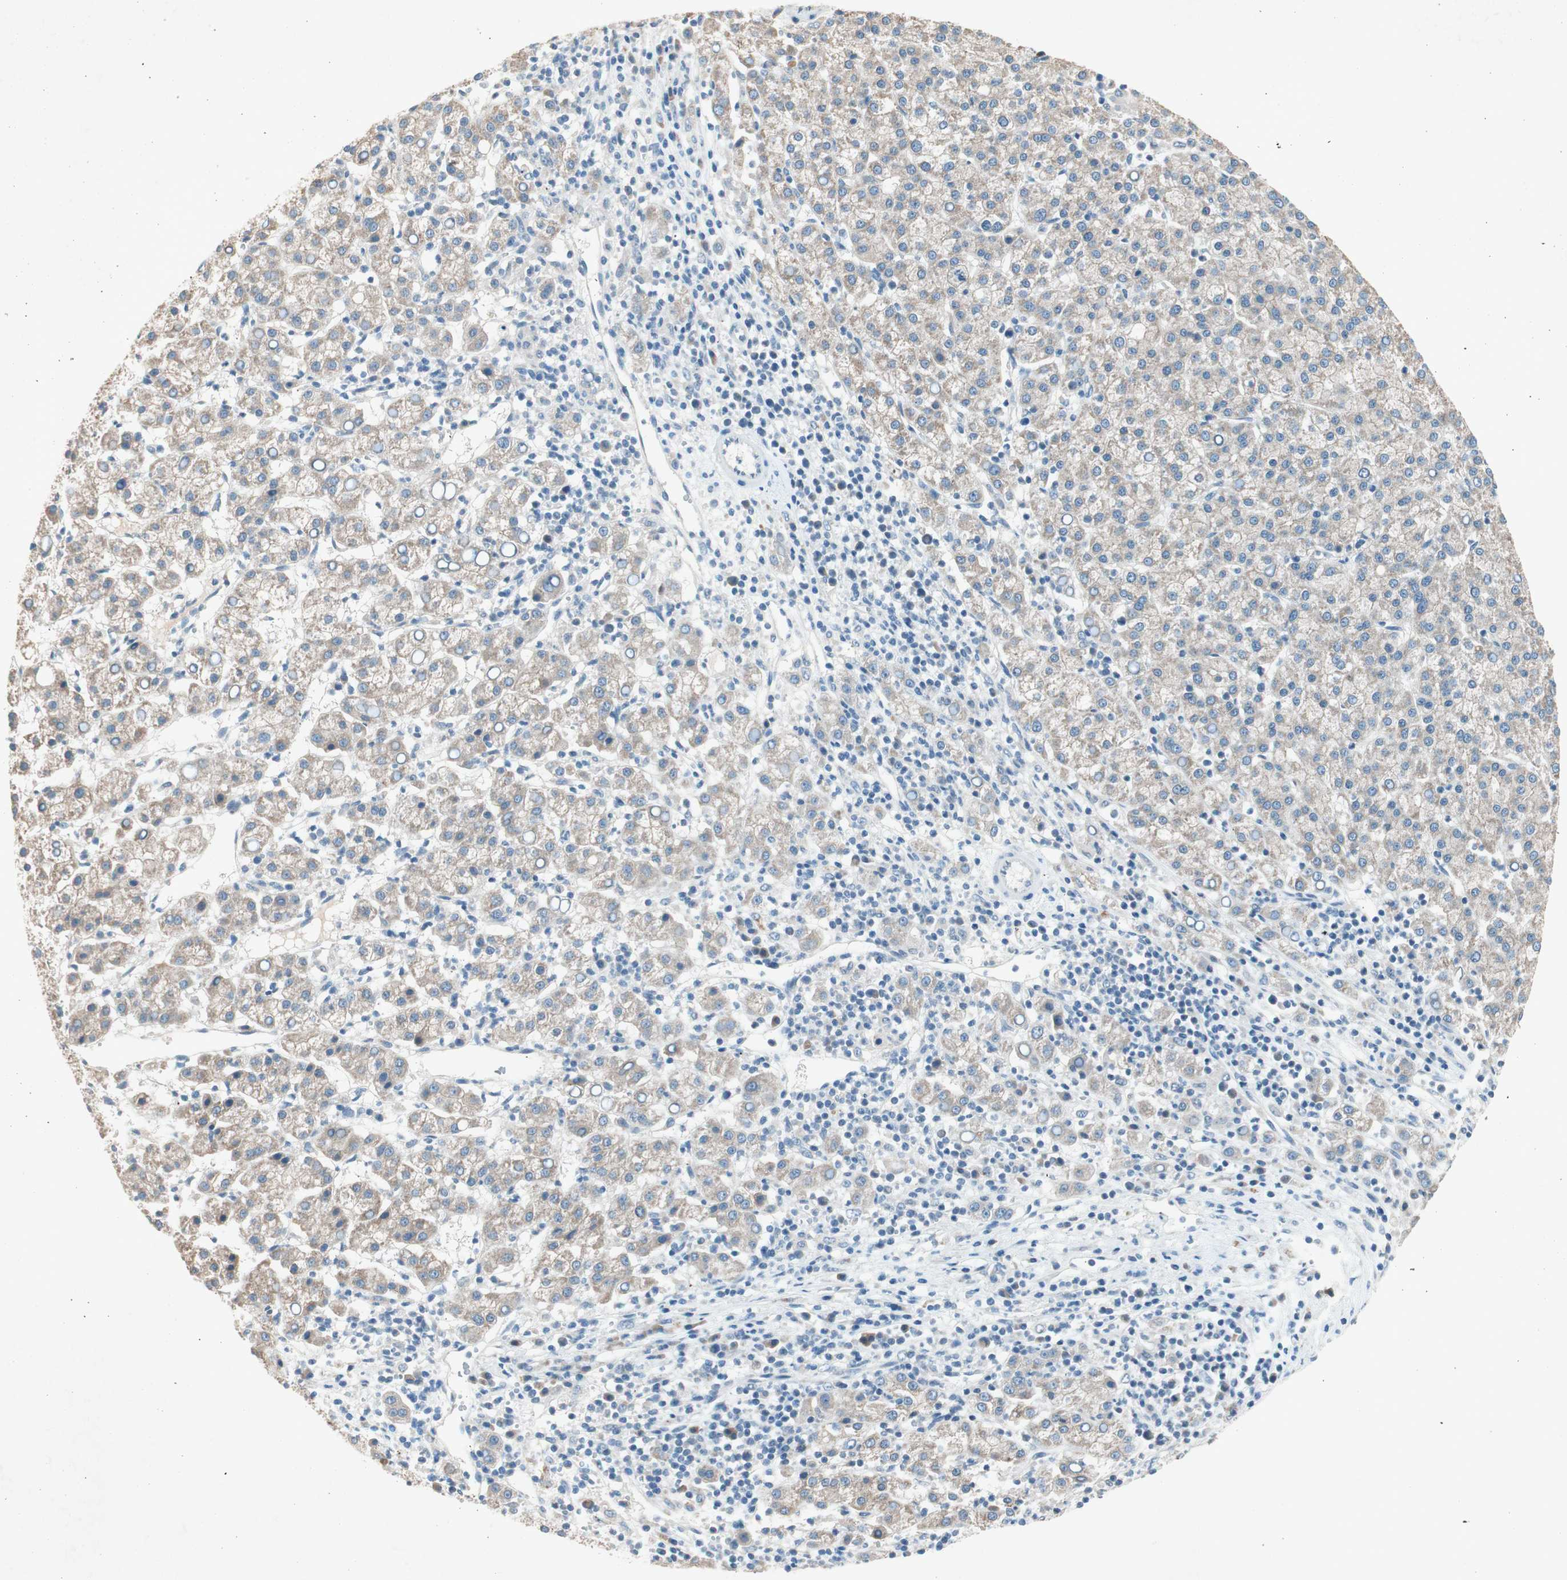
{"staining": {"intensity": "weak", "quantity": "25%-75%", "location": "cytoplasmic/membranous"}, "tissue": "liver cancer", "cell_type": "Tumor cells", "image_type": "cancer", "snomed": [{"axis": "morphology", "description": "Carcinoma, Hepatocellular, NOS"}, {"axis": "topography", "description": "Liver"}], "caption": "Immunohistochemistry histopathology image of human liver cancer (hepatocellular carcinoma) stained for a protein (brown), which exhibits low levels of weak cytoplasmic/membranous staining in approximately 25%-75% of tumor cells.", "gene": "NKAIN1", "patient": {"sex": "female", "age": 58}}